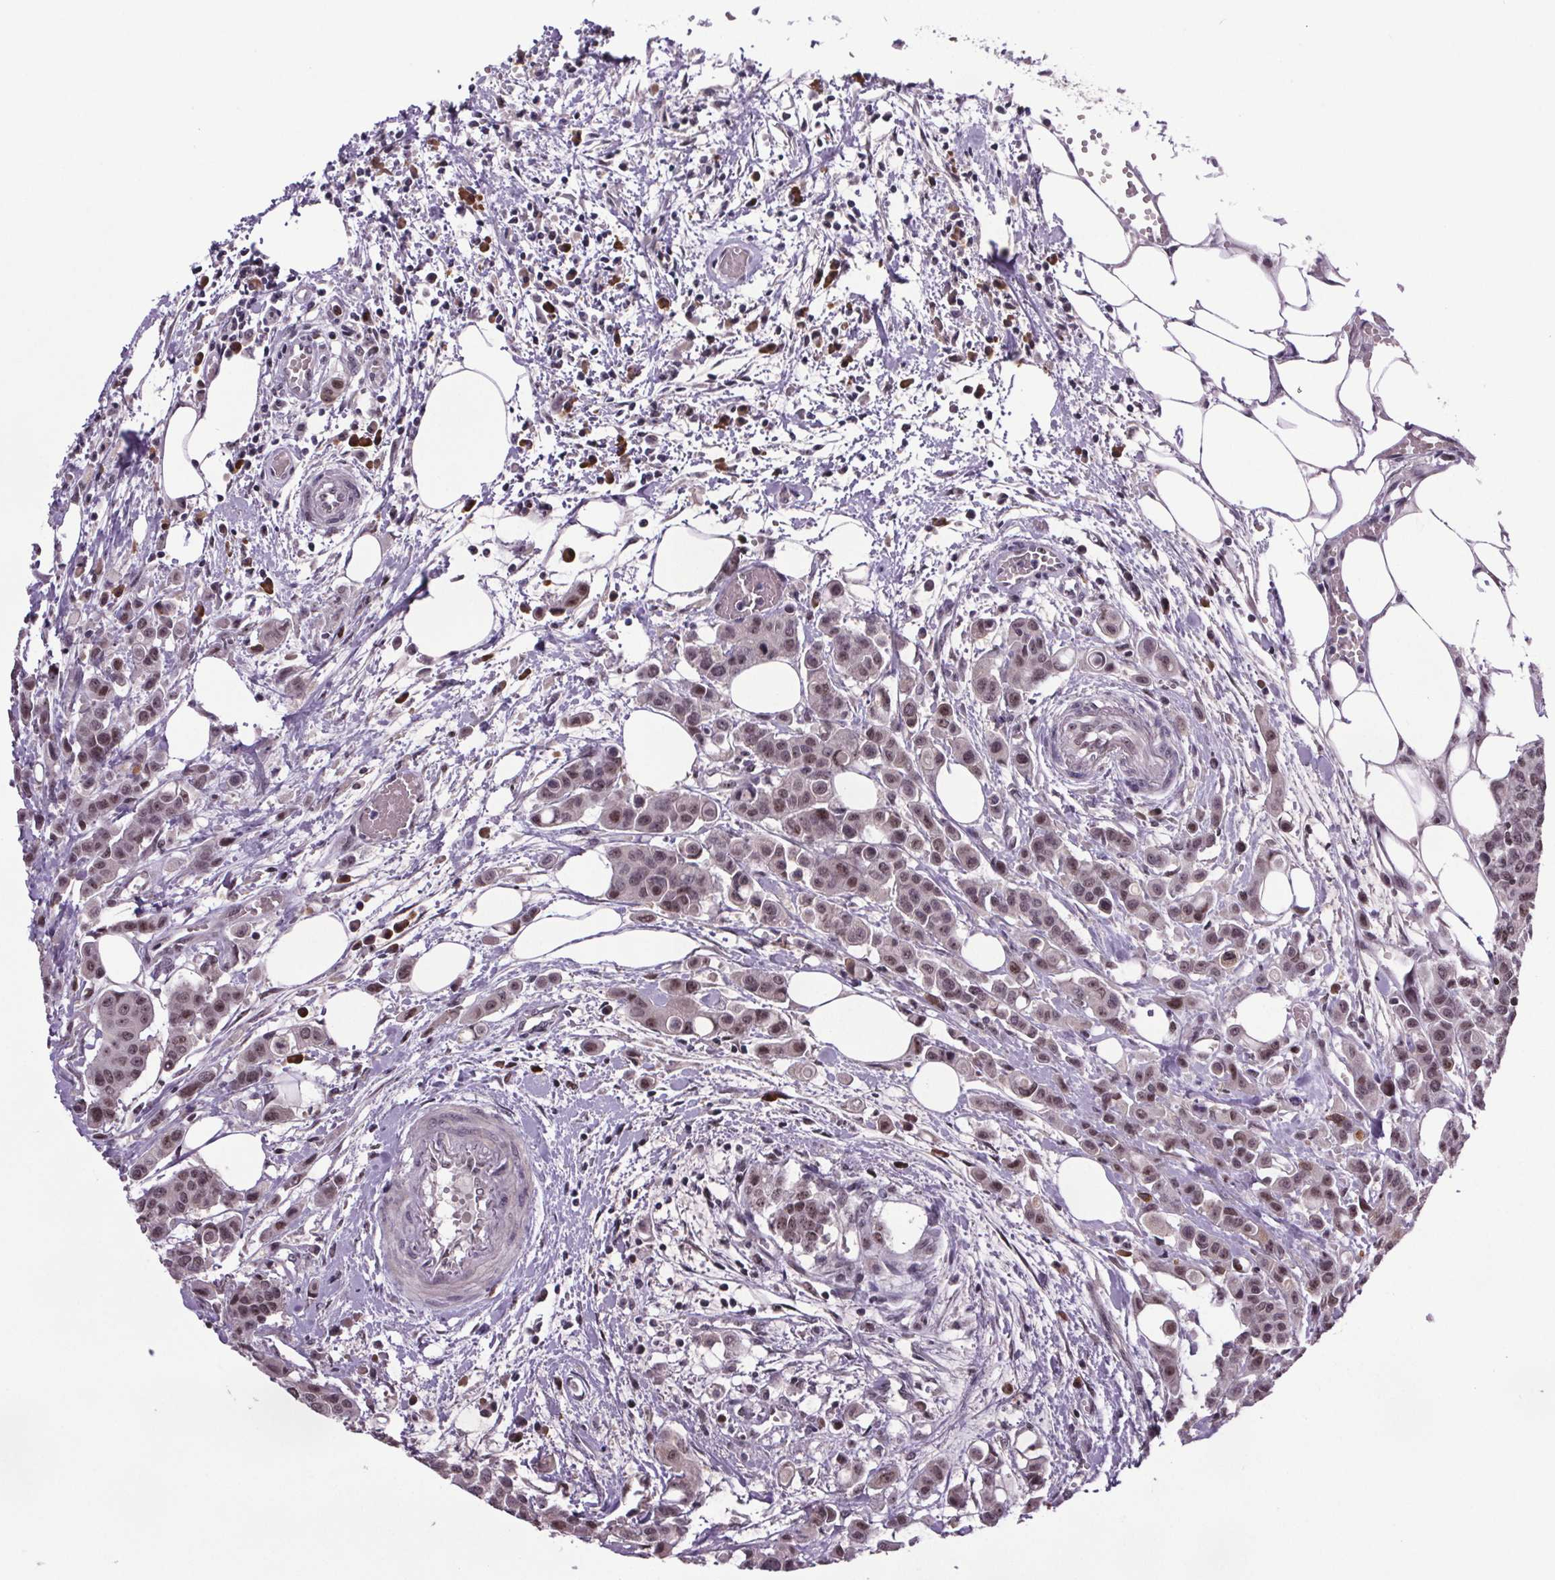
{"staining": {"intensity": "weak", "quantity": ">75%", "location": "nuclear"}, "tissue": "carcinoid", "cell_type": "Tumor cells", "image_type": "cancer", "snomed": [{"axis": "morphology", "description": "Carcinoid, malignant, NOS"}, {"axis": "topography", "description": "Colon"}], "caption": "Weak nuclear staining for a protein is present in about >75% of tumor cells of carcinoid using immunohistochemistry (IHC).", "gene": "ATMIN", "patient": {"sex": "male", "age": 81}}